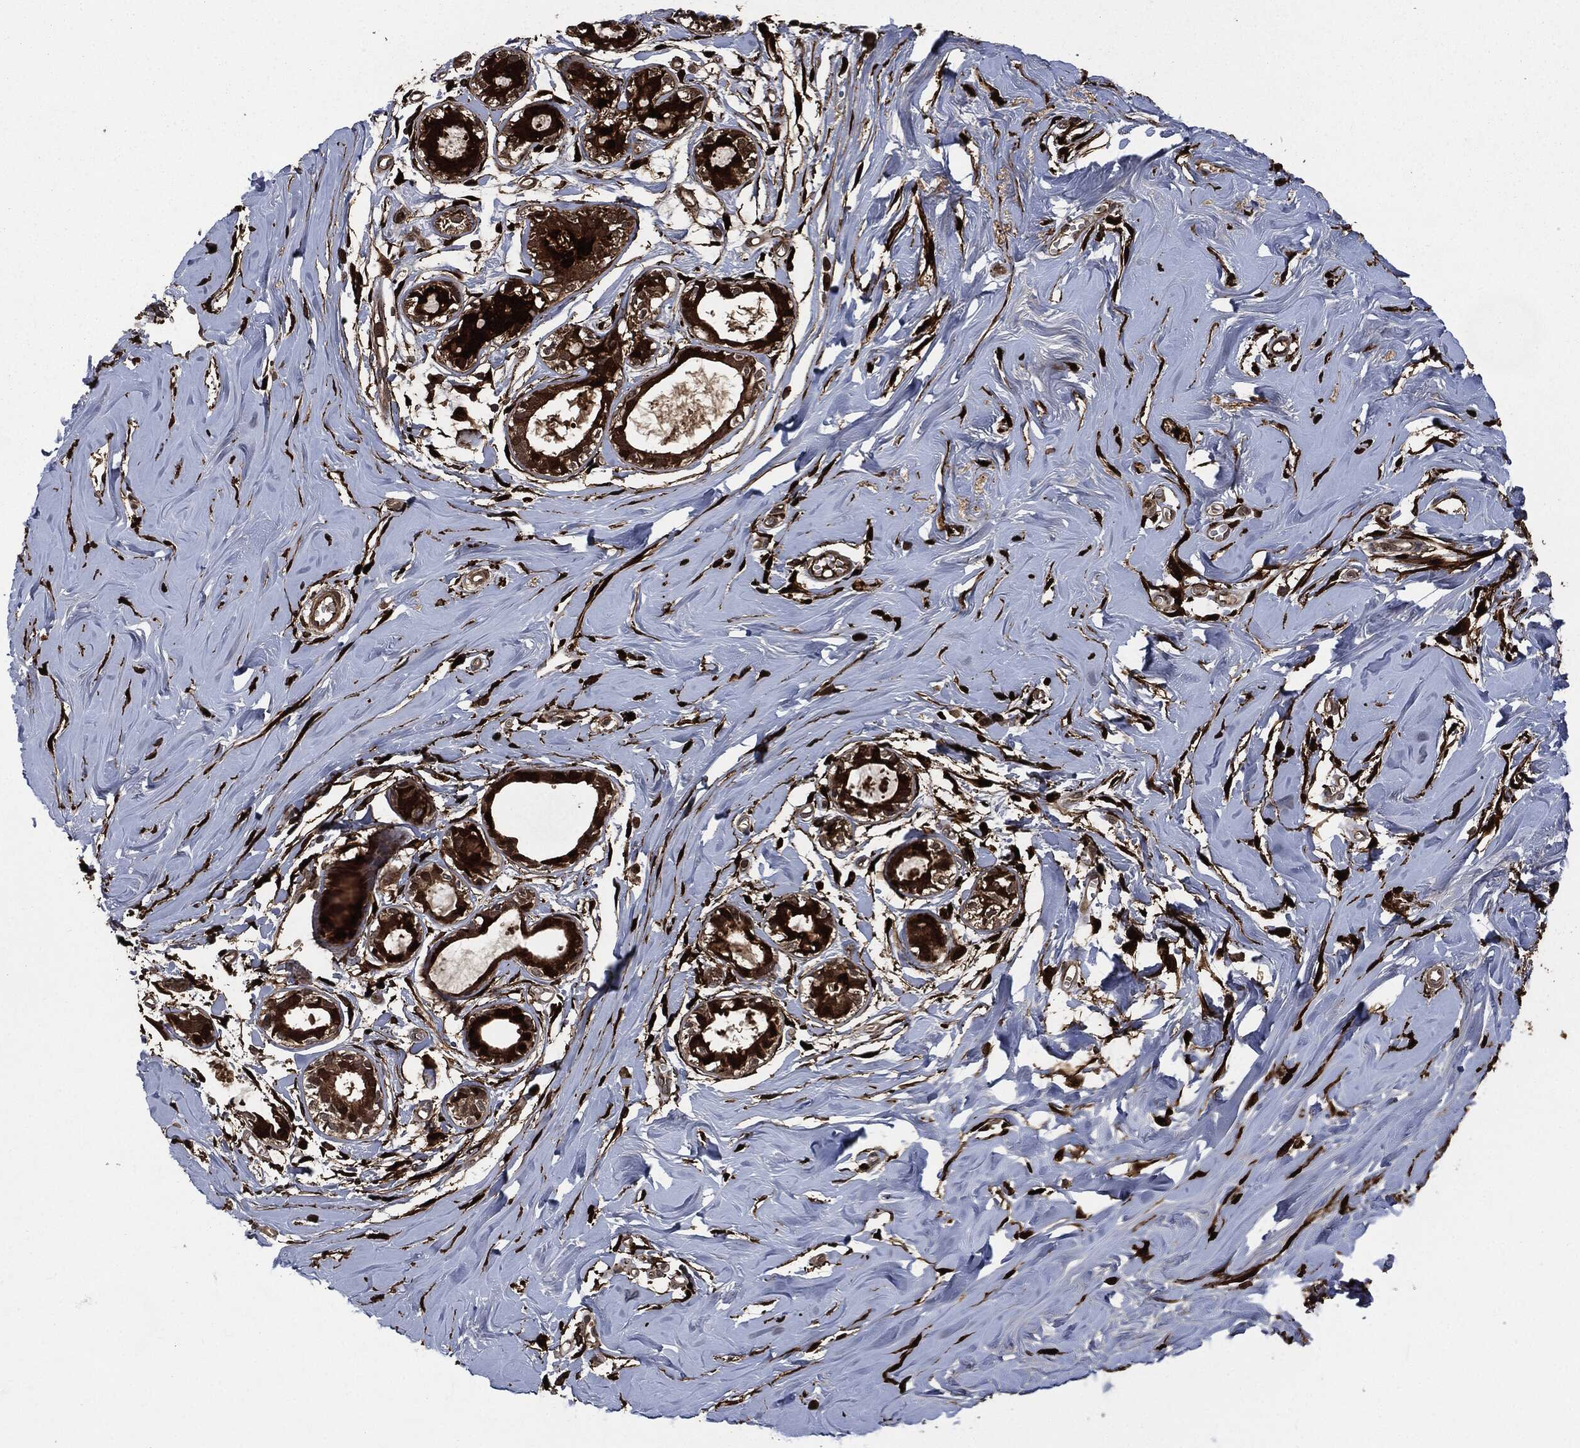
{"staining": {"intensity": "strong", "quantity": ">75%", "location": "cytoplasmic/membranous"}, "tissue": "soft tissue", "cell_type": "Fibroblasts", "image_type": "normal", "snomed": [{"axis": "morphology", "description": "Normal tissue, NOS"}, {"axis": "topography", "description": "Breast"}], "caption": "DAB immunohistochemical staining of unremarkable soft tissue demonstrates strong cytoplasmic/membranous protein expression in about >75% of fibroblasts. (Brightfield microscopy of DAB IHC at high magnification).", "gene": "CRABP2", "patient": {"sex": "female", "age": 49}}